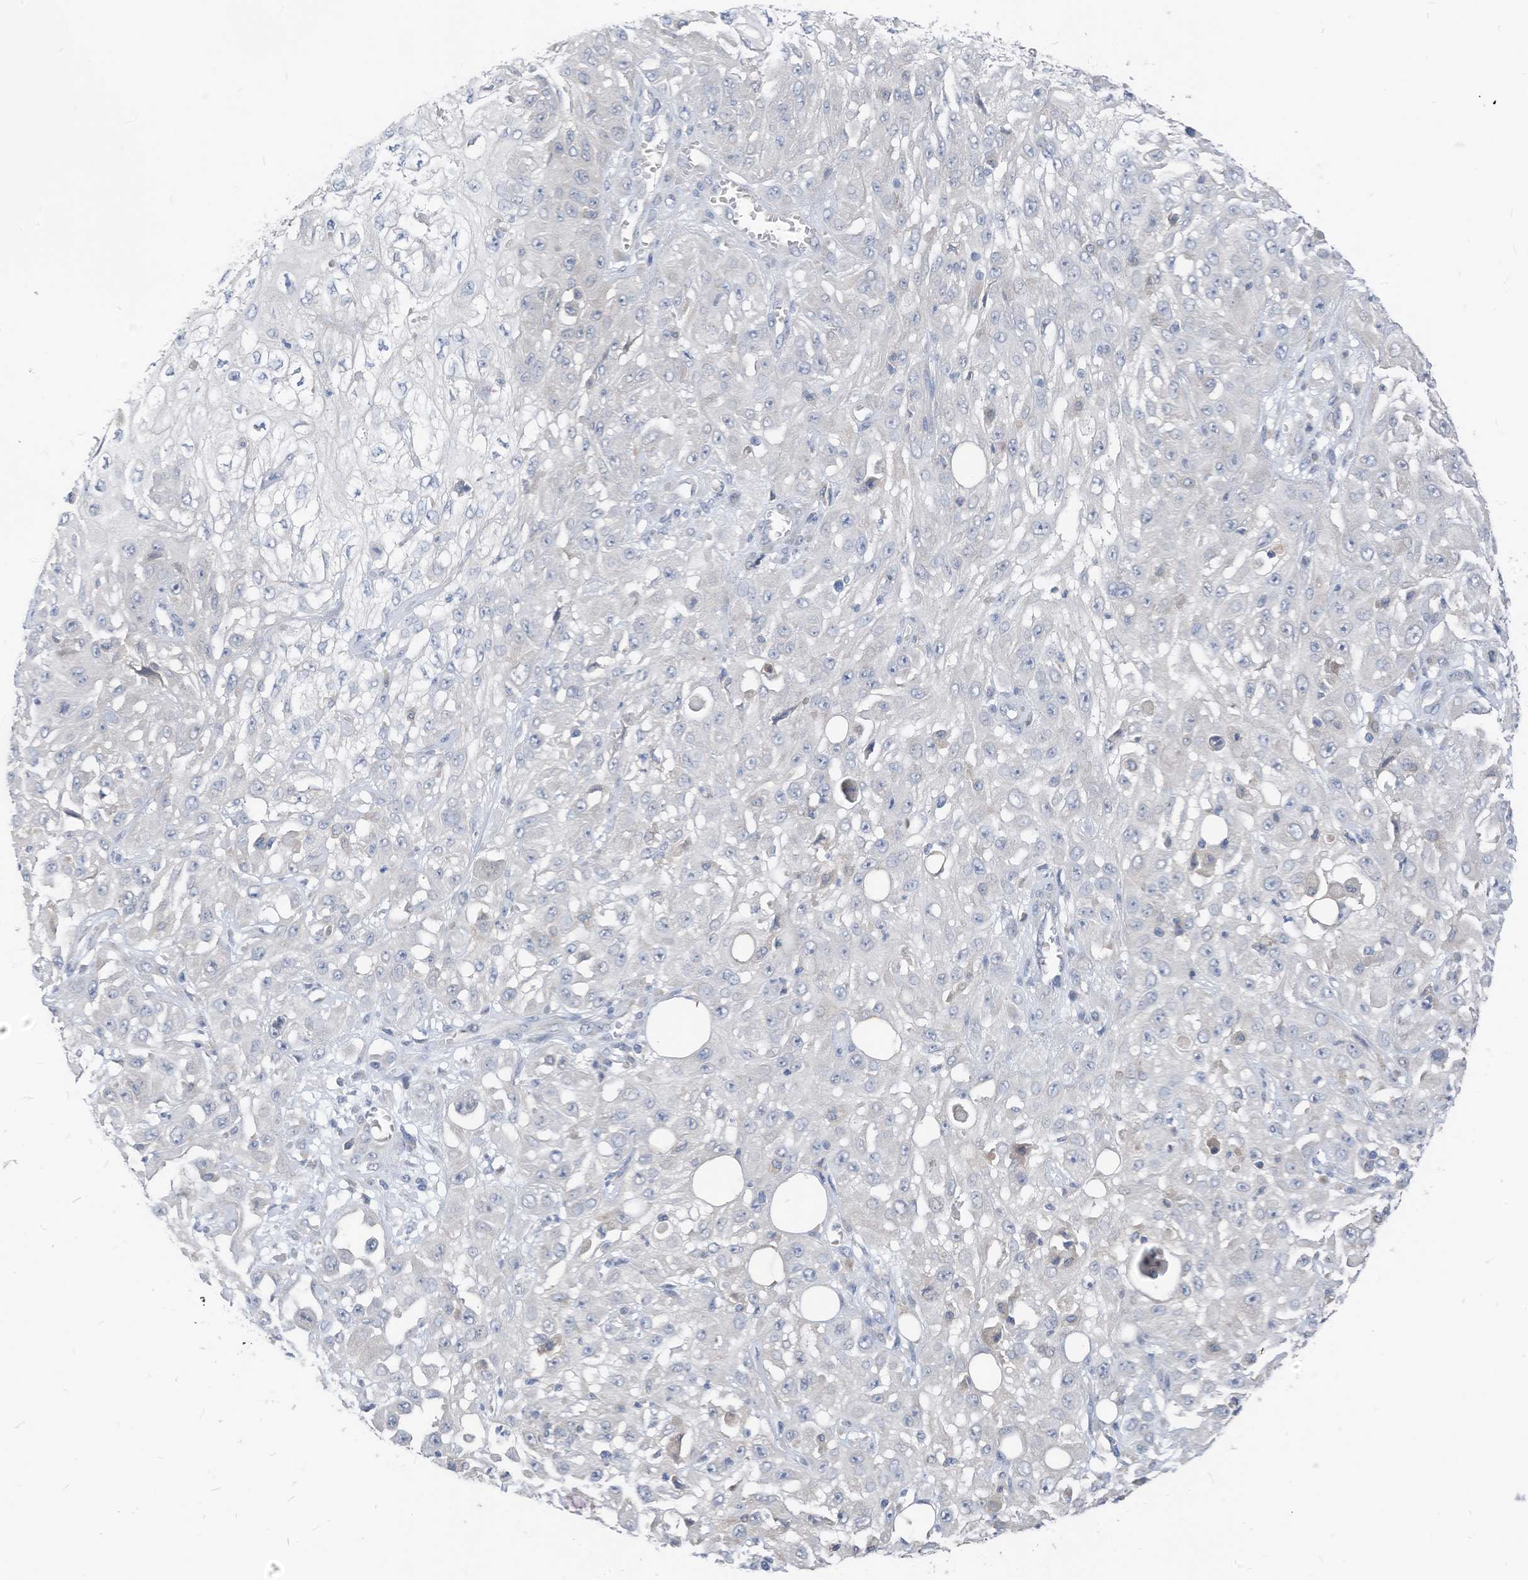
{"staining": {"intensity": "negative", "quantity": "none", "location": "none"}, "tissue": "skin cancer", "cell_type": "Tumor cells", "image_type": "cancer", "snomed": [{"axis": "morphology", "description": "Squamous cell carcinoma, NOS"}, {"axis": "morphology", "description": "Squamous cell carcinoma, metastatic, NOS"}, {"axis": "topography", "description": "Skin"}, {"axis": "topography", "description": "Lymph node"}], "caption": "High magnification brightfield microscopy of skin squamous cell carcinoma stained with DAB (3,3'-diaminobenzidine) (brown) and counterstained with hematoxylin (blue): tumor cells show no significant staining.", "gene": "LDAH", "patient": {"sex": "male", "age": 75}}